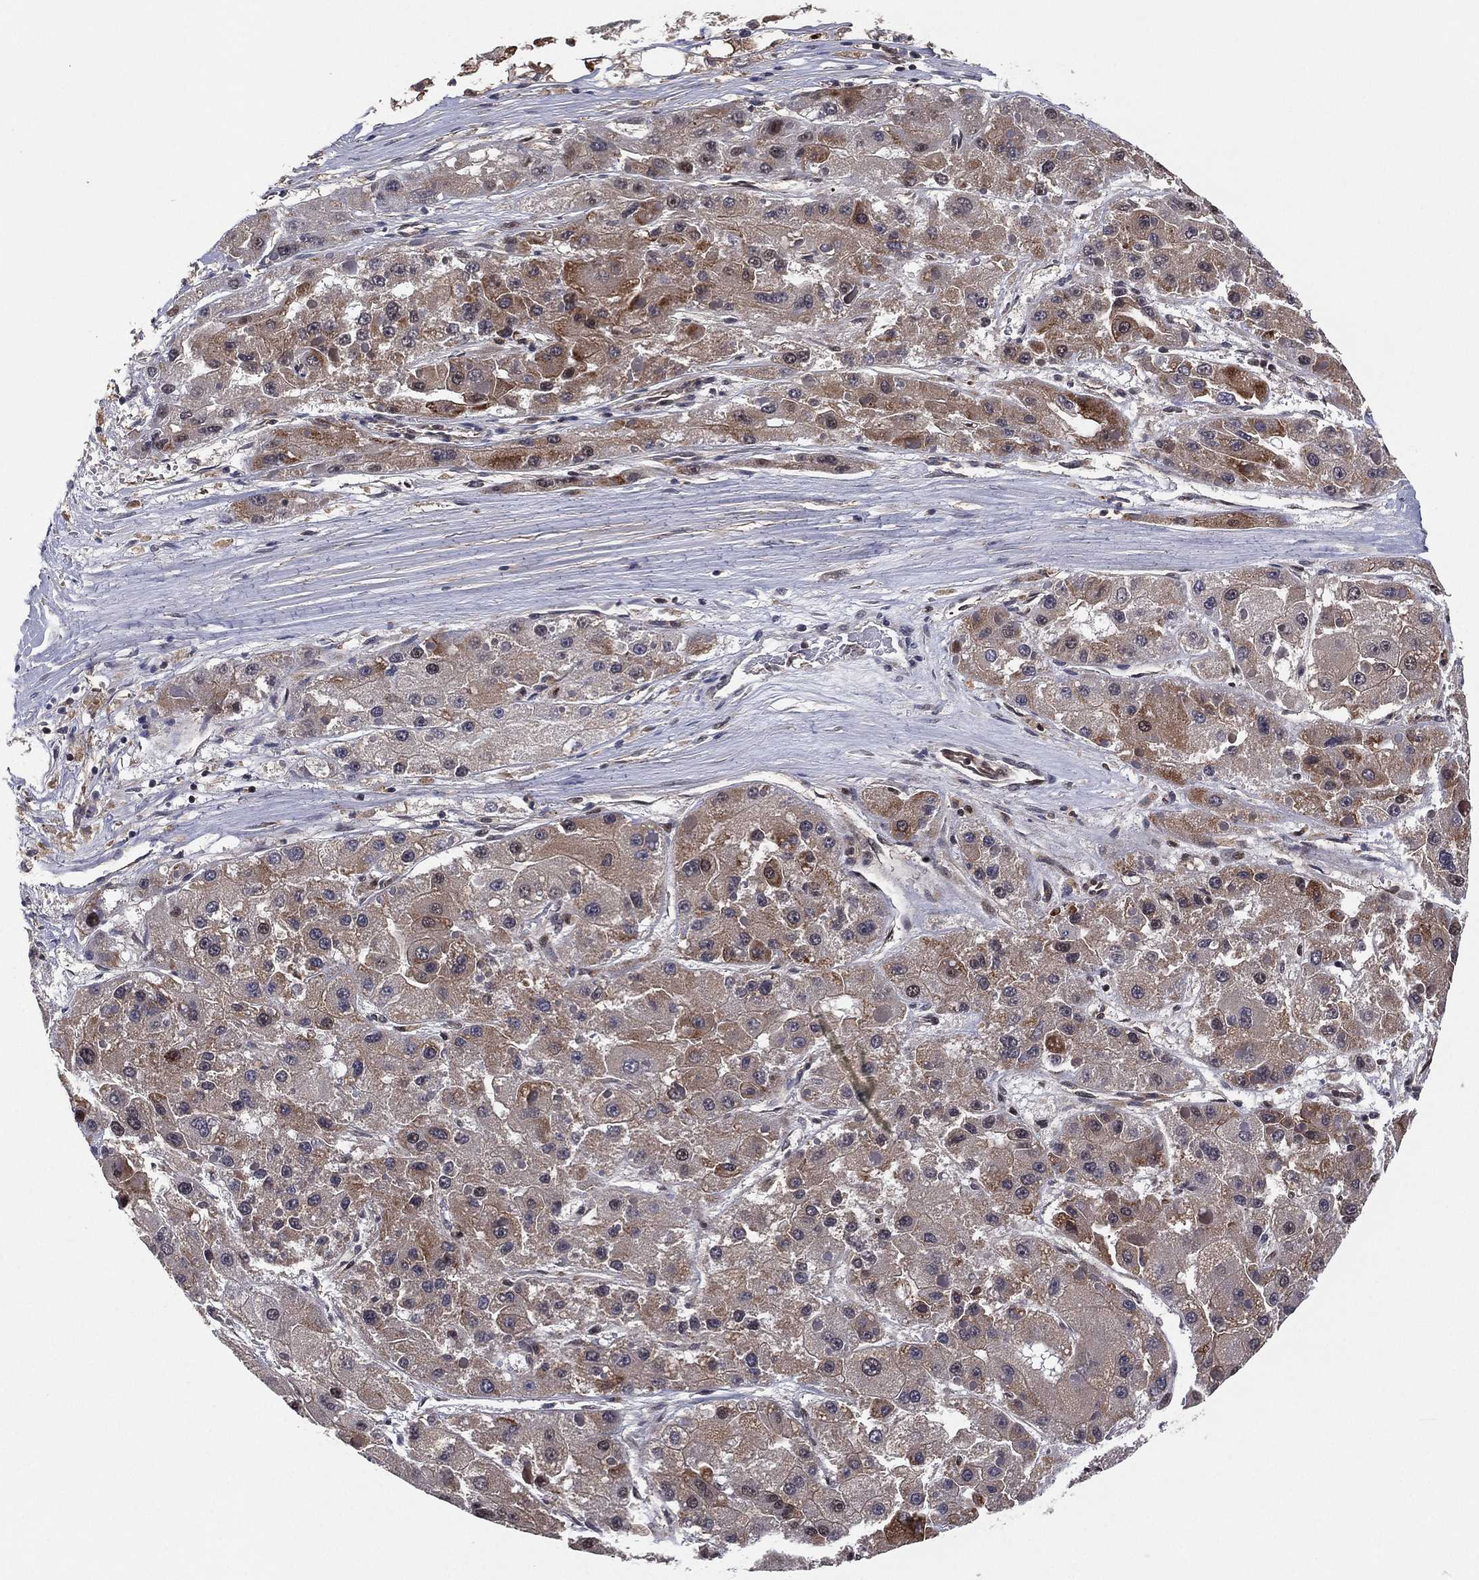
{"staining": {"intensity": "moderate", "quantity": "25%-75%", "location": "cytoplasmic/membranous"}, "tissue": "liver cancer", "cell_type": "Tumor cells", "image_type": "cancer", "snomed": [{"axis": "morphology", "description": "Carcinoma, Hepatocellular, NOS"}, {"axis": "topography", "description": "Liver"}], "caption": "Protein expression analysis of human liver cancer (hepatocellular carcinoma) reveals moderate cytoplasmic/membranous expression in approximately 25%-75% of tumor cells.", "gene": "GPALPP1", "patient": {"sex": "female", "age": 73}}